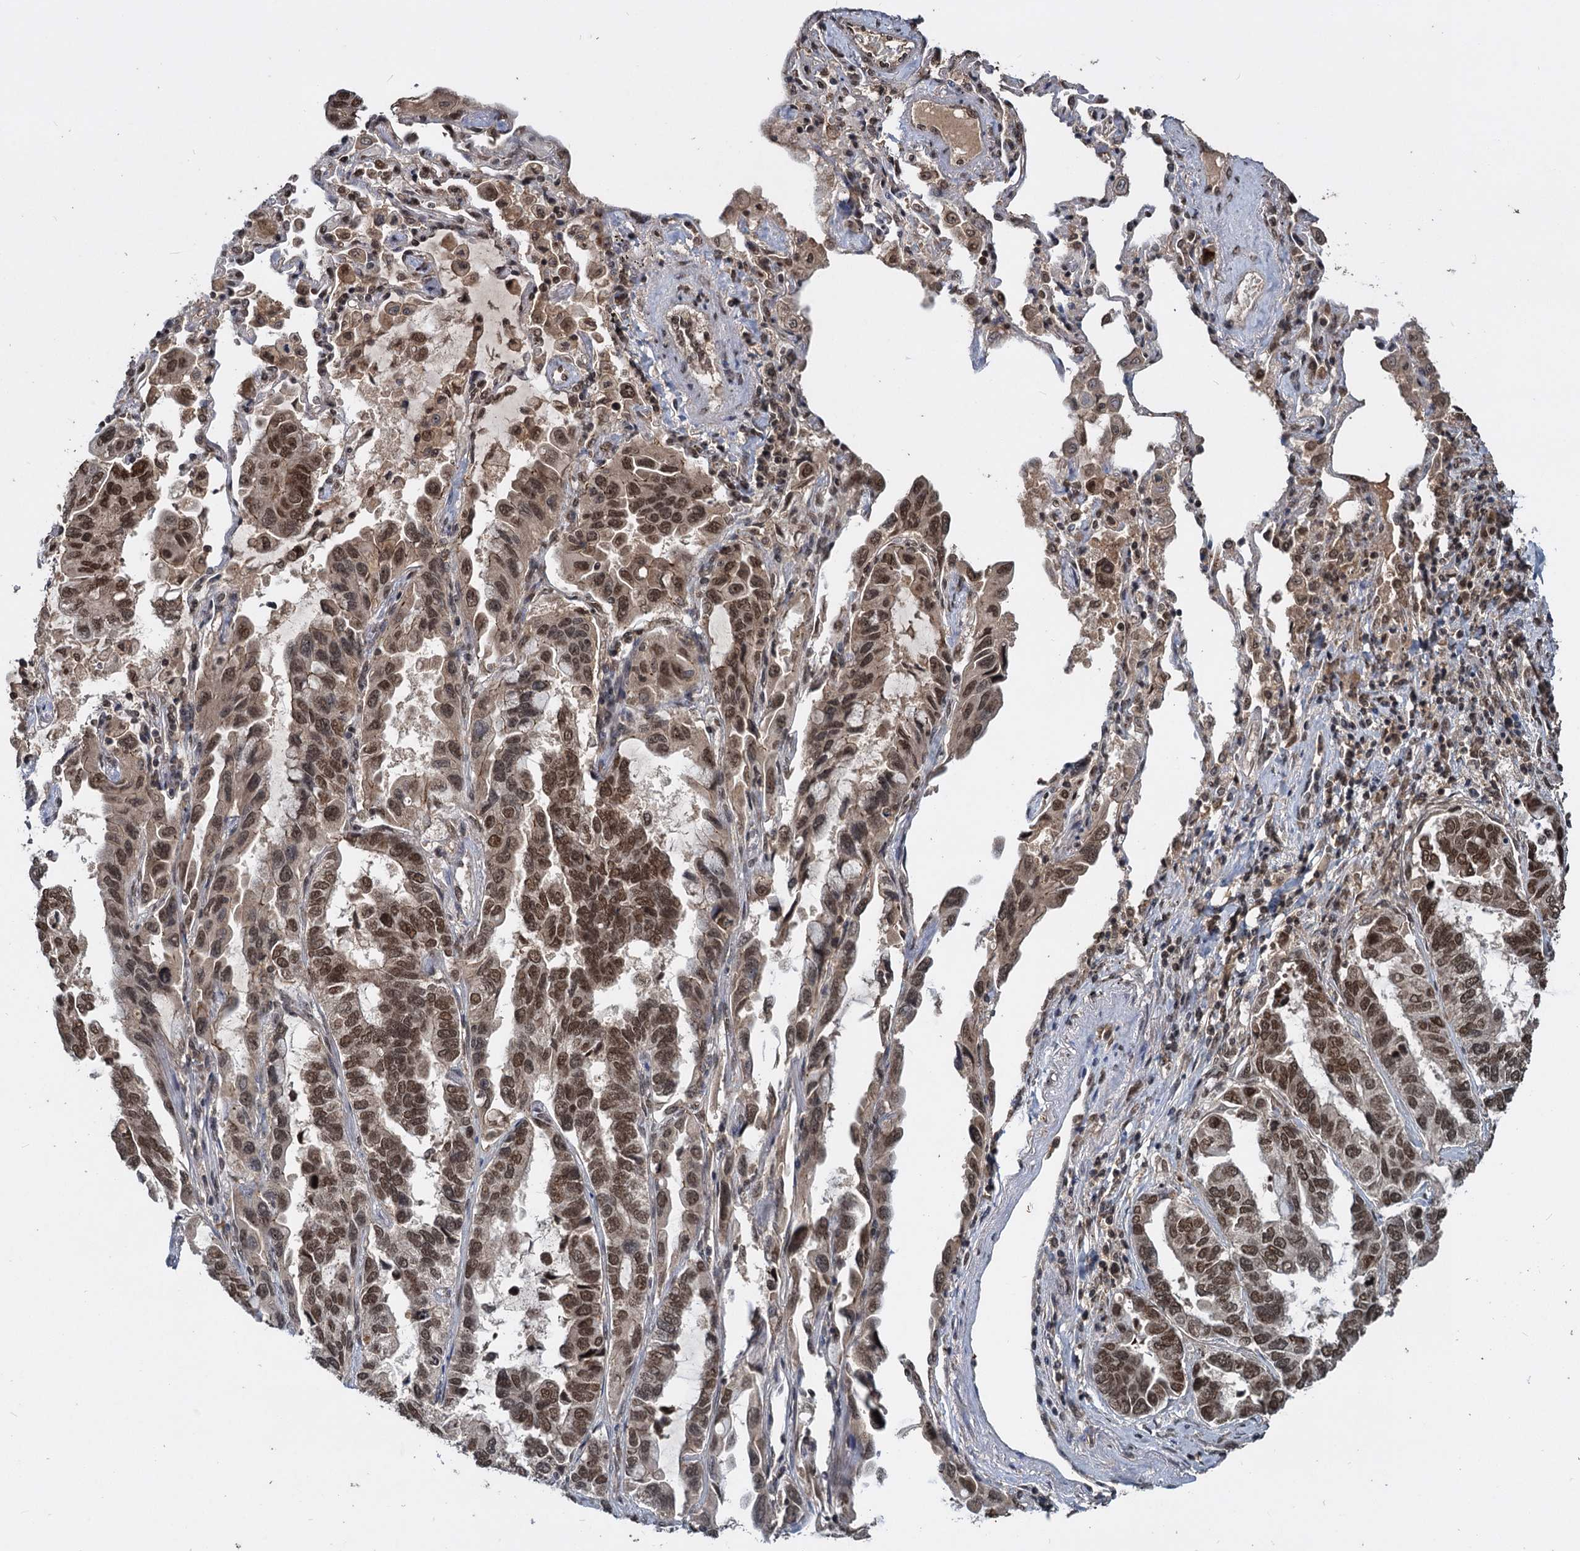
{"staining": {"intensity": "moderate", "quantity": ">75%", "location": "nuclear"}, "tissue": "lung cancer", "cell_type": "Tumor cells", "image_type": "cancer", "snomed": [{"axis": "morphology", "description": "Adenocarcinoma, NOS"}, {"axis": "topography", "description": "Lung"}], "caption": "This is an image of immunohistochemistry staining of lung cancer (adenocarcinoma), which shows moderate expression in the nuclear of tumor cells.", "gene": "FAM216B", "patient": {"sex": "male", "age": 64}}